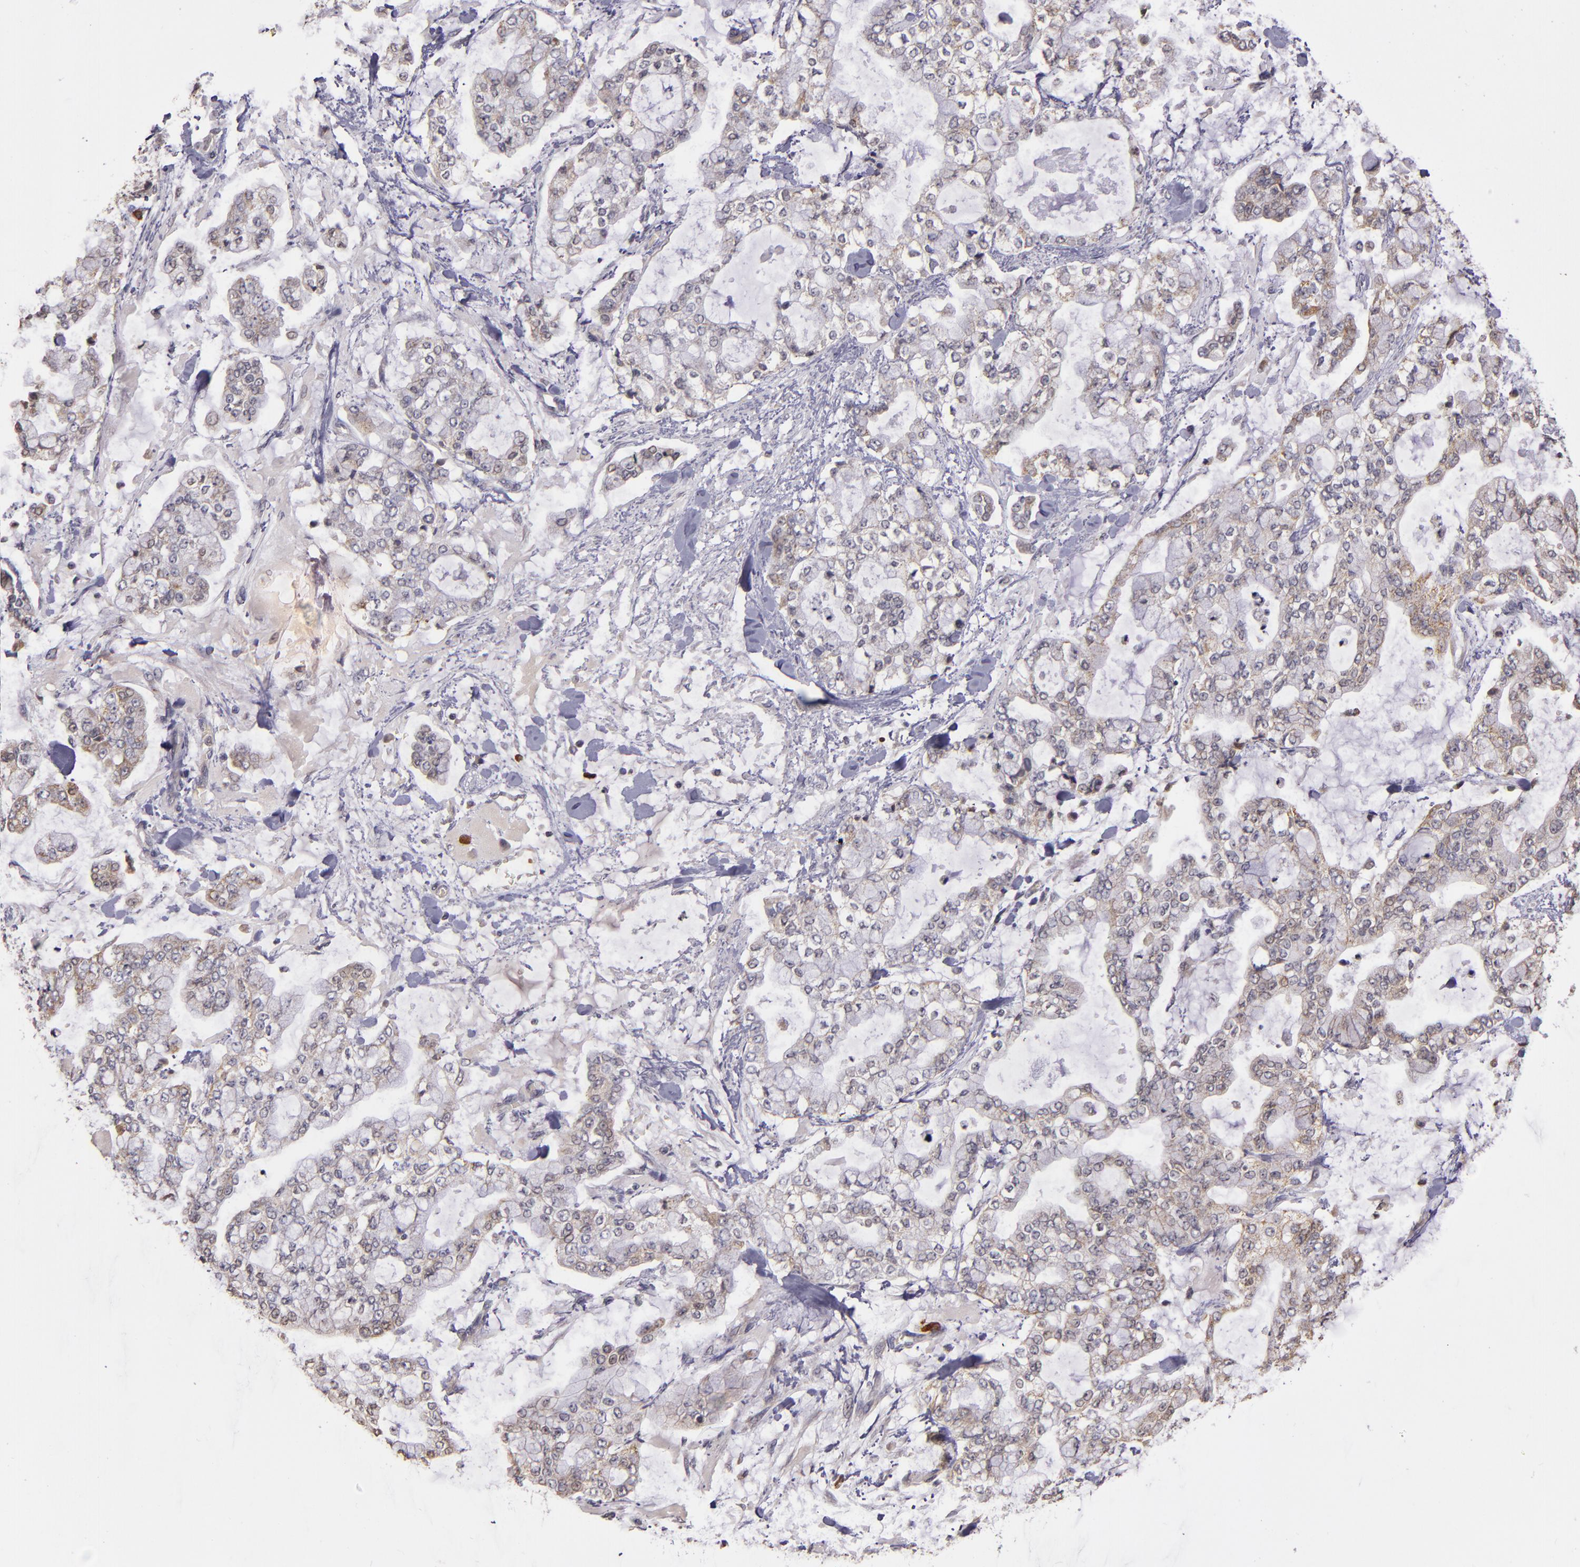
{"staining": {"intensity": "weak", "quantity": "<25%", "location": "cytoplasmic/membranous"}, "tissue": "stomach cancer", "cell_type": "Tumor cells", "image_type": "cancer", "snomed": [{"axis": "morphology", "description": "Normal tissue, NOS"}, {"axis": "morphology", "description": "Adenocarcinoma, NOS"}, {"axis": "topography", "description": "Stomach, upper"}, {"axis": "topography", "description": "Stomach"}], "caption": "A high-resolution micrograph shows immunohistochemistry staining of stomach cancer (adenocarcinoma), which displays no significant positivity in tumor cells. (Stains: DAB (3,3'-diaminobenzidine) IHC with hematoxylin counter stain, Microscopy: brightfield microscopy at high magnification).", "gene": "ABL1", "patient": {"sex": "male", "age": 76}}